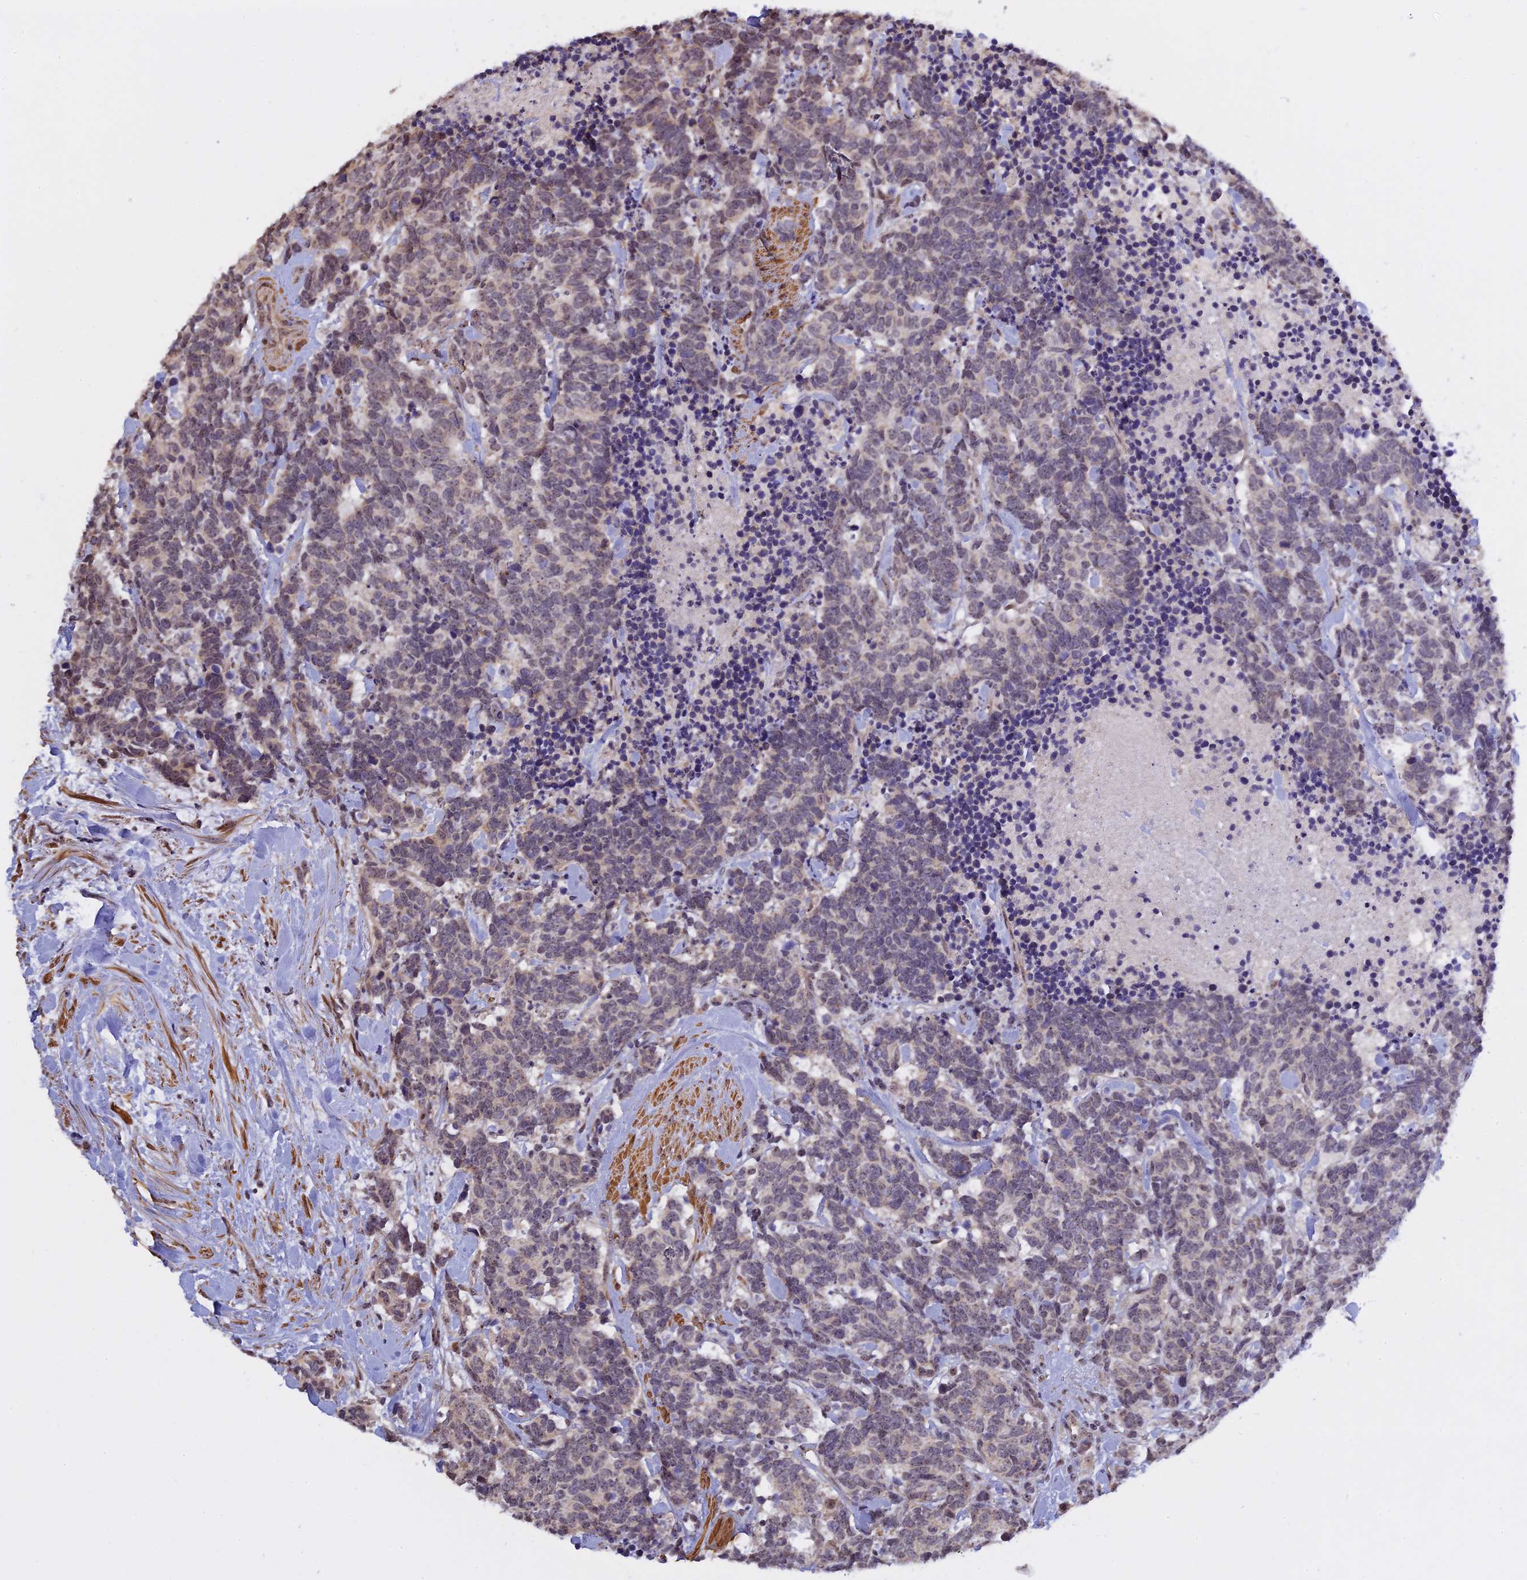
{"staining": {"intensity": "negative", "quantity": "none", "location": "none"}, "tissue": "carcinoid", "cell_type": "Tumor cells", "image_type": "cancer", "snomed": [{"axis": "morphology", "description": "Carcinoma, NOS"}, {"axis": "morphology", "description": "Carcinoid, malignant, NOS"}, {"axis": "topography", "description": "Prostate"}], "caption": "Protein analysis of carcinoid displays no significant staining in tumor cells.", "gene": "MGA", "patient": {"sex": "male", "age": 57}}